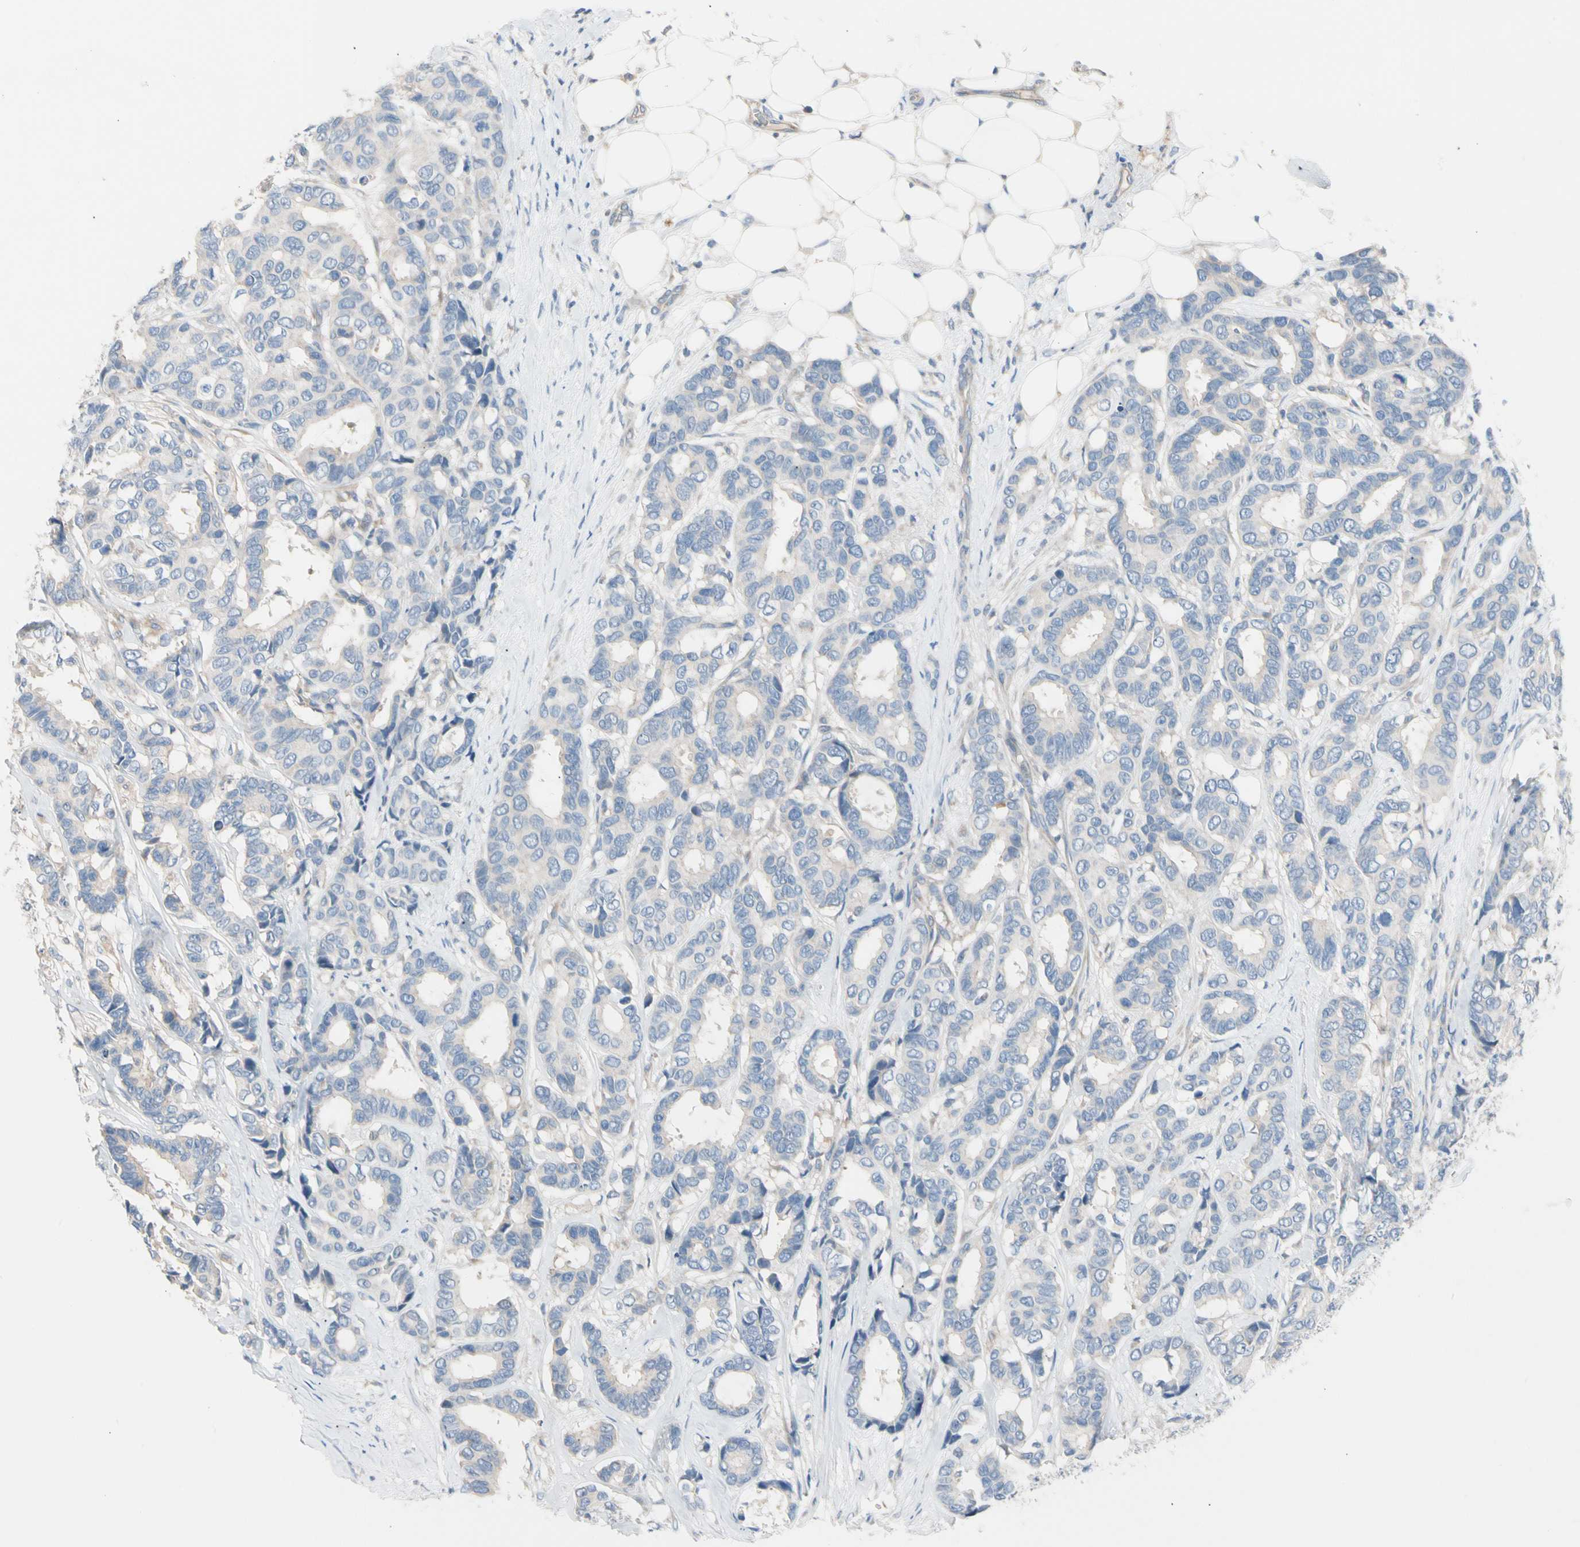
{"staining": {"intensity": "weak", "quantity": "<25%", "location": "cytoplasmic/membranous"}, "tissue": "breast cancer", "cell_type": "Tumor cells", "image_type": "cancer", "snomed": [{"axis": "morphology", "description": "Duct carcinoma"}, {"axis": "topography", "description": "Breast"}], "caption": "IHC of breast cancer (intraductal carcinoma) exhibits no expression in tumor cells.", "gene": "CASQ1", "patient": {"sex": "female", "age": 87}}